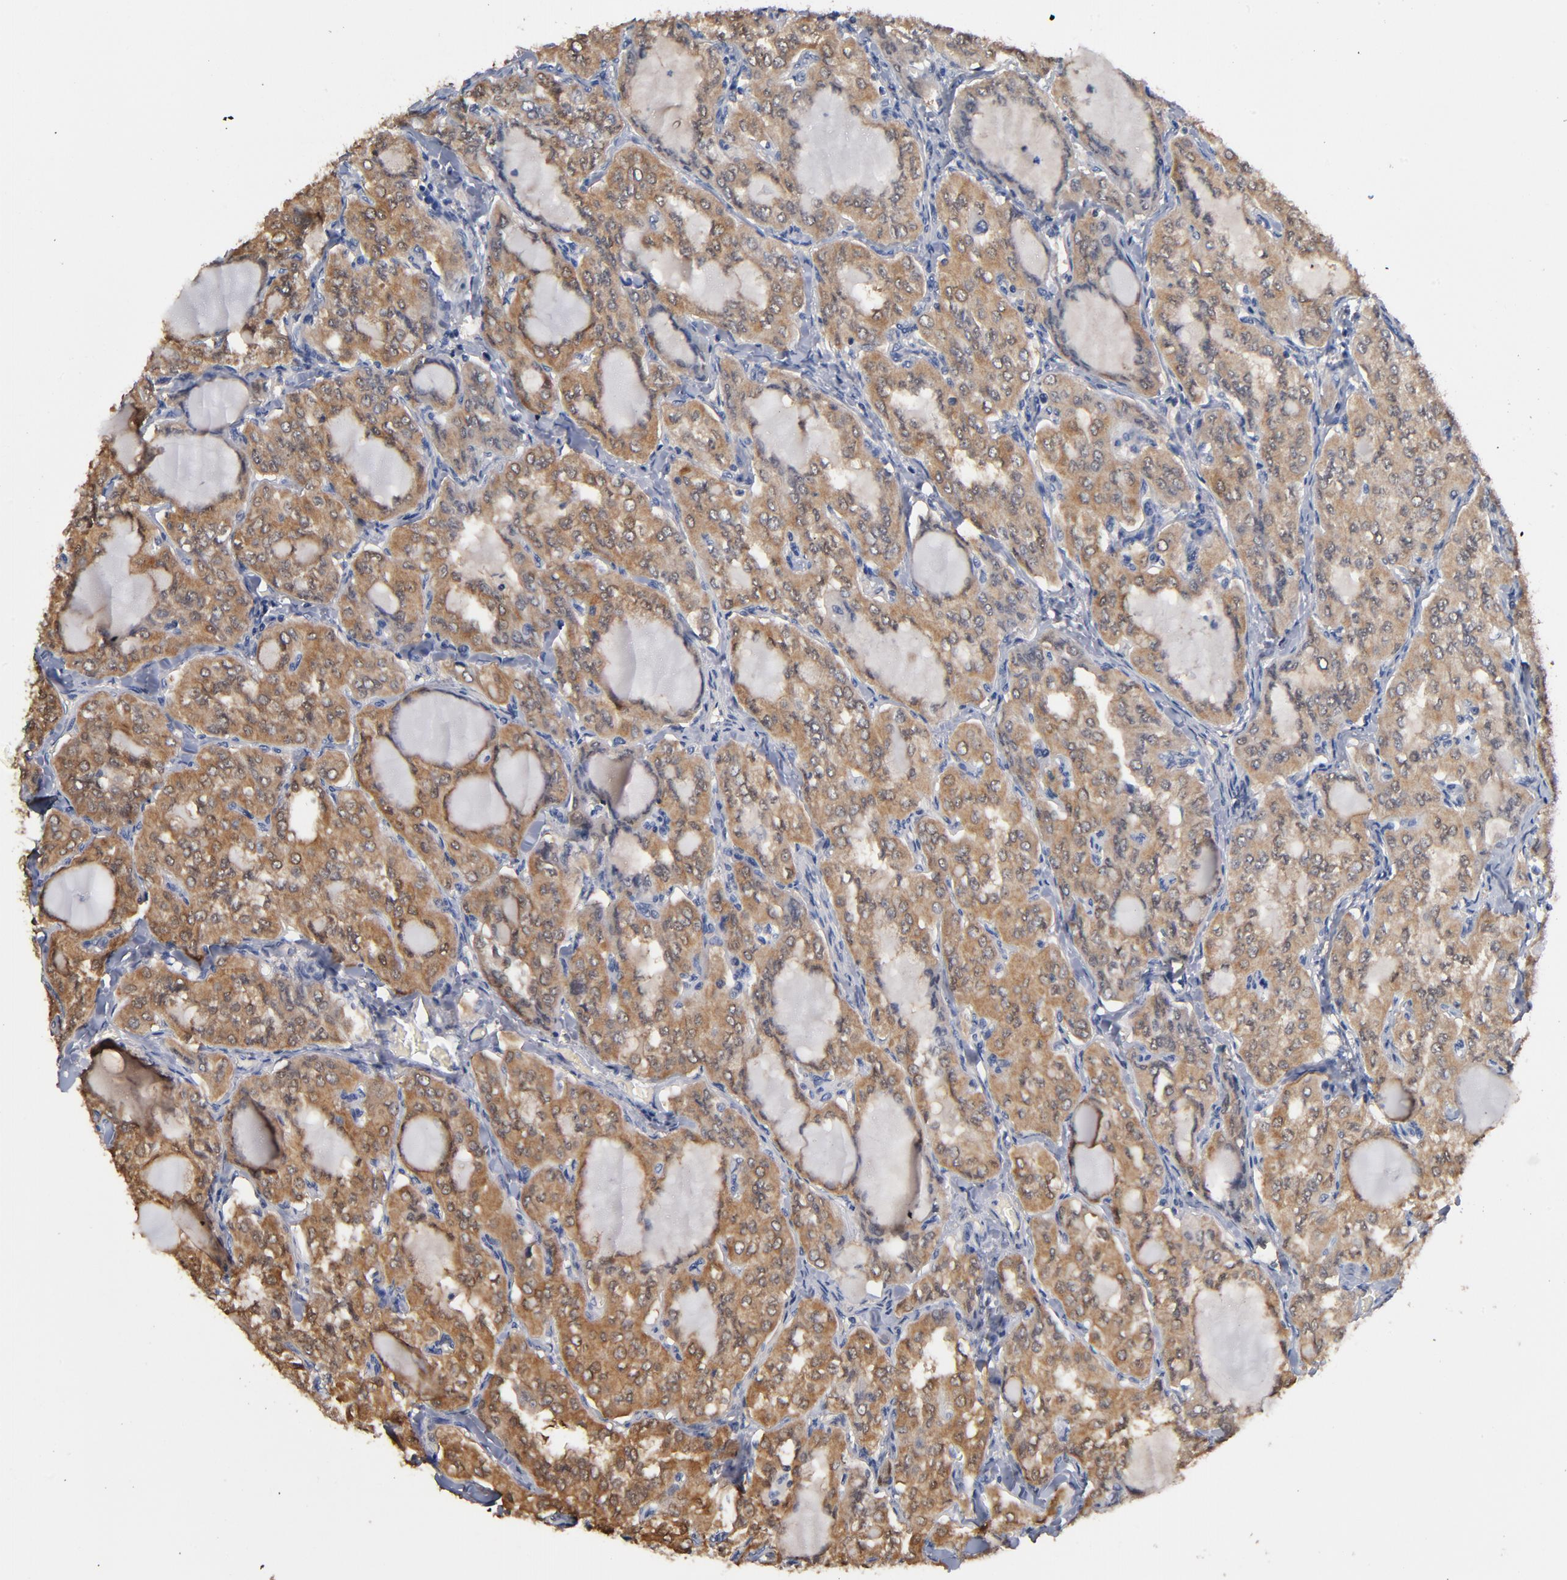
{"staining": {"intensity": "strong", "quantity": ">75%", "location": "cytoplasmic/membranous"}, "tissue": "thyroid cancer", "cell_type": "Tumor cells", "image_type": "cancer", "snomed": [{"axis": "morphology", "description": "Papillary adenocarcinoma, NOS"}, {"axis": "topography", "description": "Thyroid gland"}], "caption": "Approximately >75% of tumor cells in human papillary adenocarcinoma (thyroid) exhibit strong cytoplasmic/membranous protein positivity as visualized by brown immunohistochemical staining.", "gene": "MIF", "patient": {"sex": "male", "age": 20}}